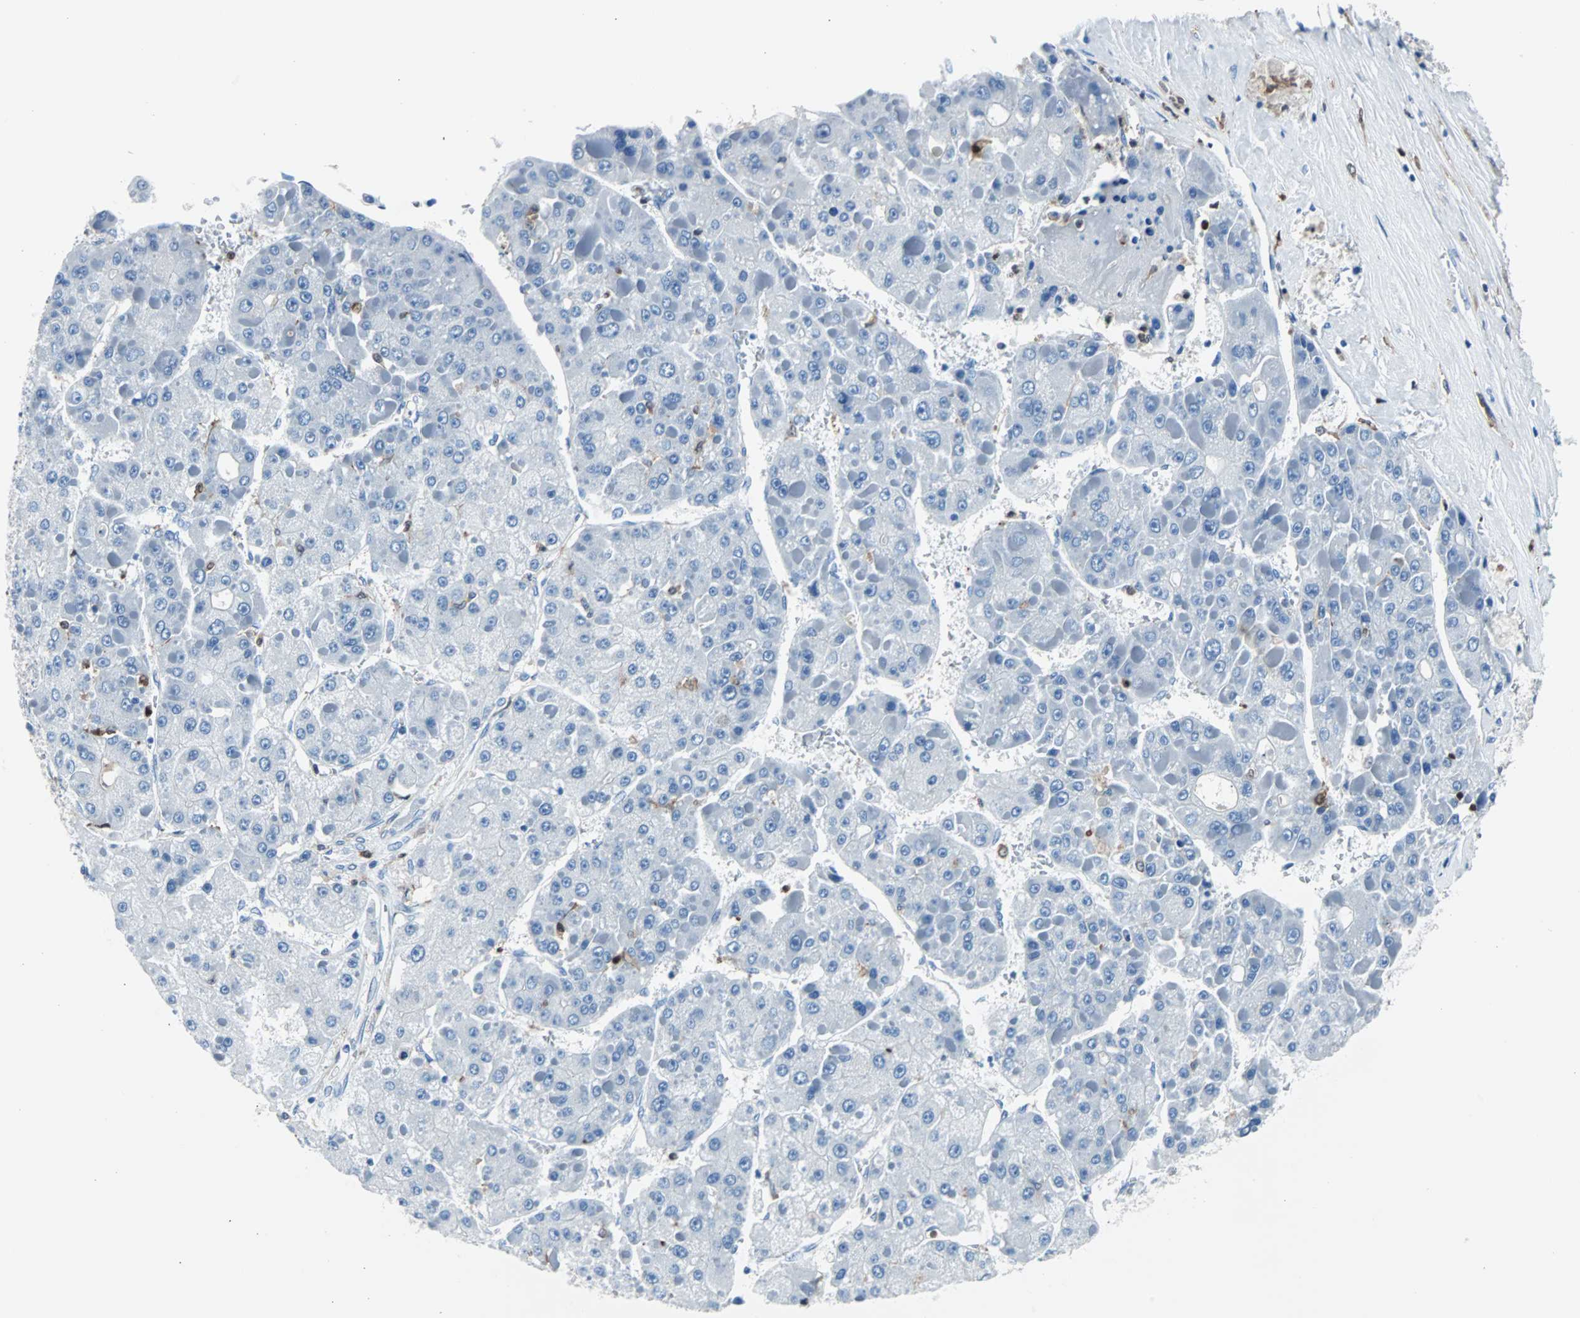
{"staining": {"intensity": "negative", "quantity": "none", "location": "none"}, "tissue": "liver cancer", "cell_type": "Tumor cells", "image_type": "cancer", "snomed": [{"axis": "morphology", "description": "Carcinoma, Hepatocellular, NOS"}, {"axis": "topography", "description": "Liver"}], "caption": "This is a photomicrograph of immunohistochemistry (IHC) staining of liver hepatocellular carcinoma, which shows no staining in tumor cells.", "gene": "SYK", "patient": {"sex": "female", "age": 73}}